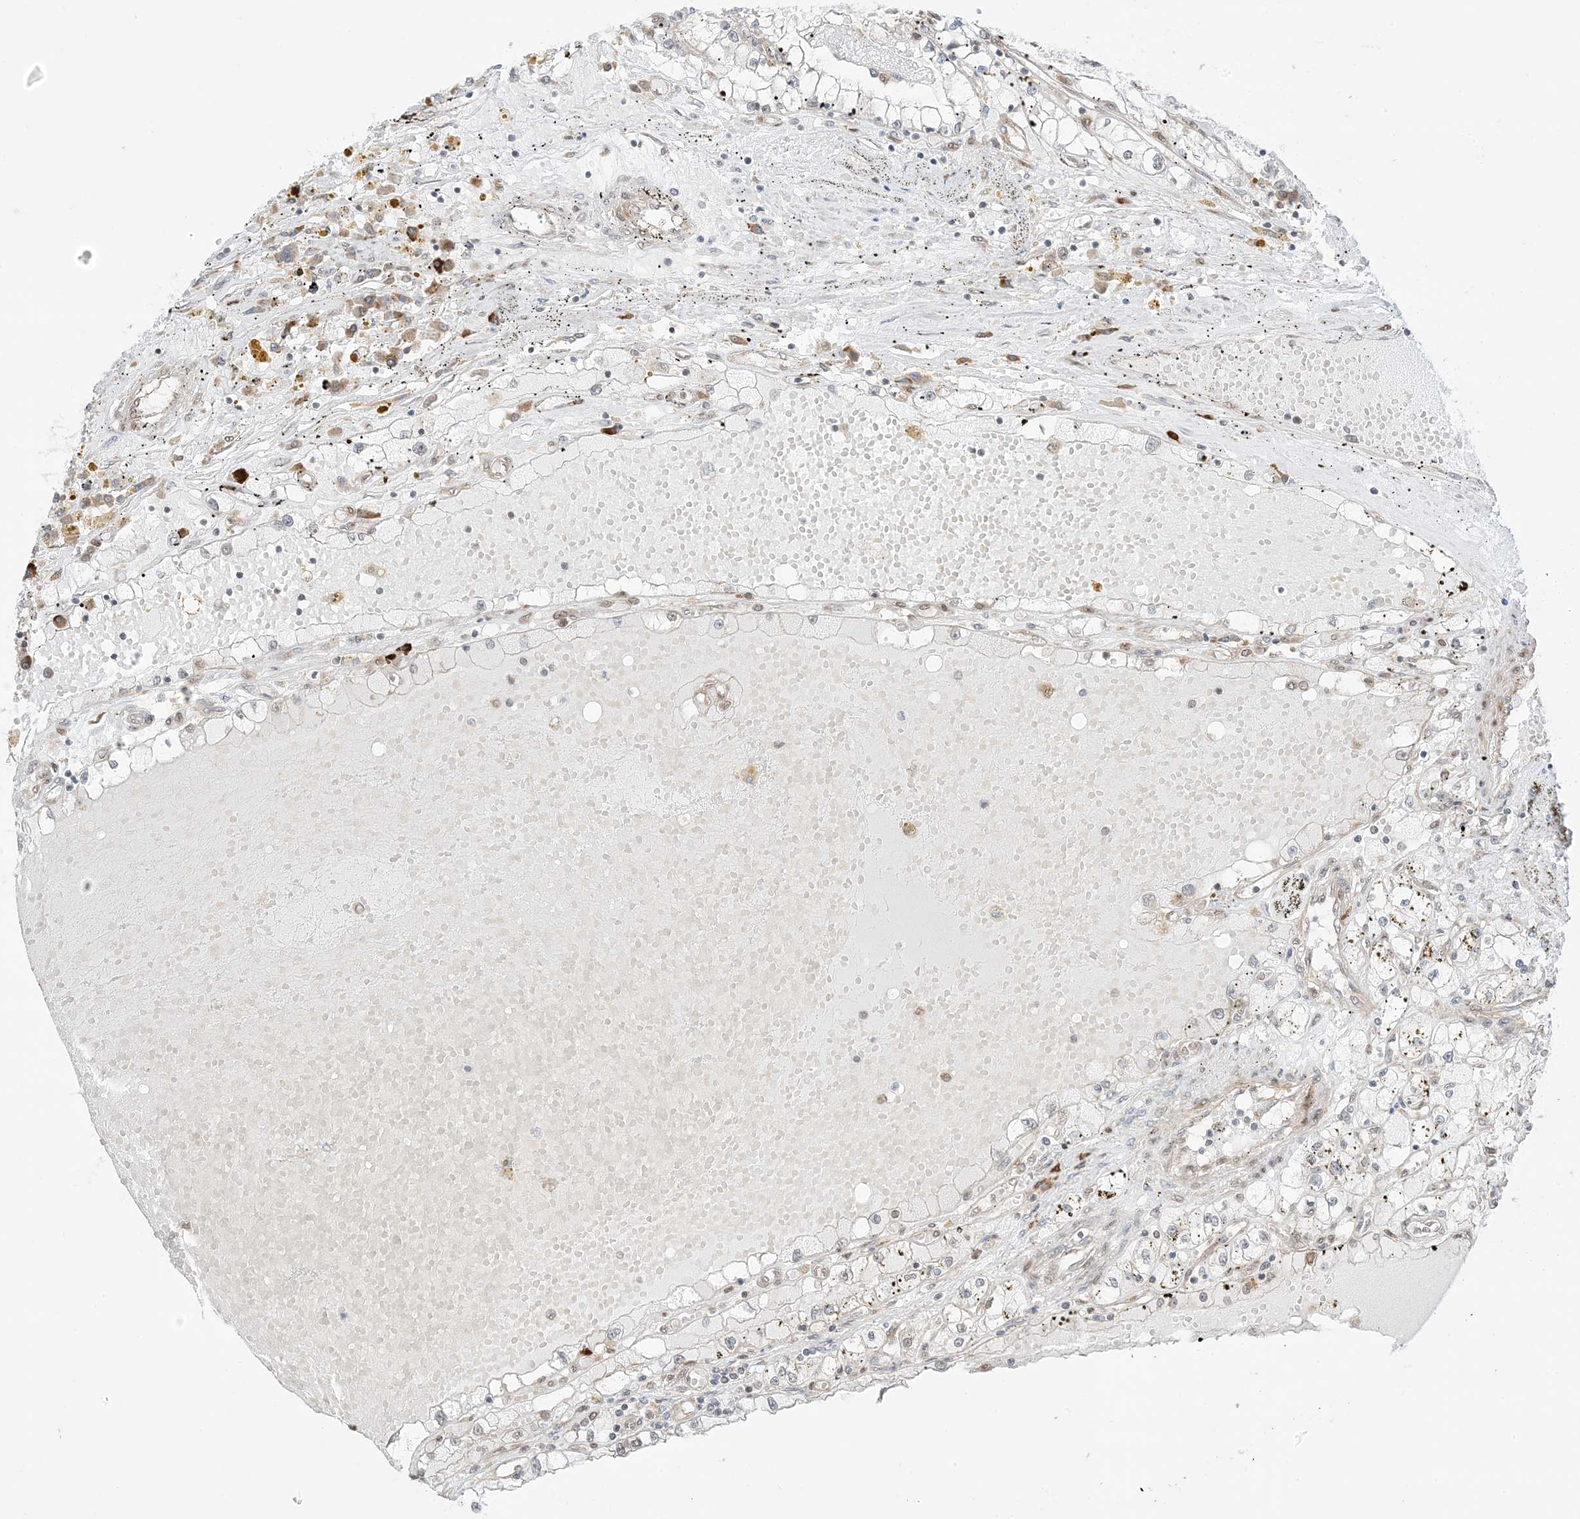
{"staining": {"intensity": "negative", "quantity": "none", "location": "none"}, "tissue": "renal cancer", "cell_type": "Tumor cells", "image_type": "cancer", "snomed": [{"axis": "morphology", "description": "Adenocarcinoma, NOS"}, {"axis": "topography", "description": "Kidney"}], "caption": "Immunohistochemistry (IHC) photomicrograph of neoplastic tissue: adenocarcinoma (renal) stained with DAB (3,3'-diaminobenzidine) demonstrates no significant protein expression in tumor cells.", "gene": "UBE2E2", "patient": {"sex": "male", "age": 56}}